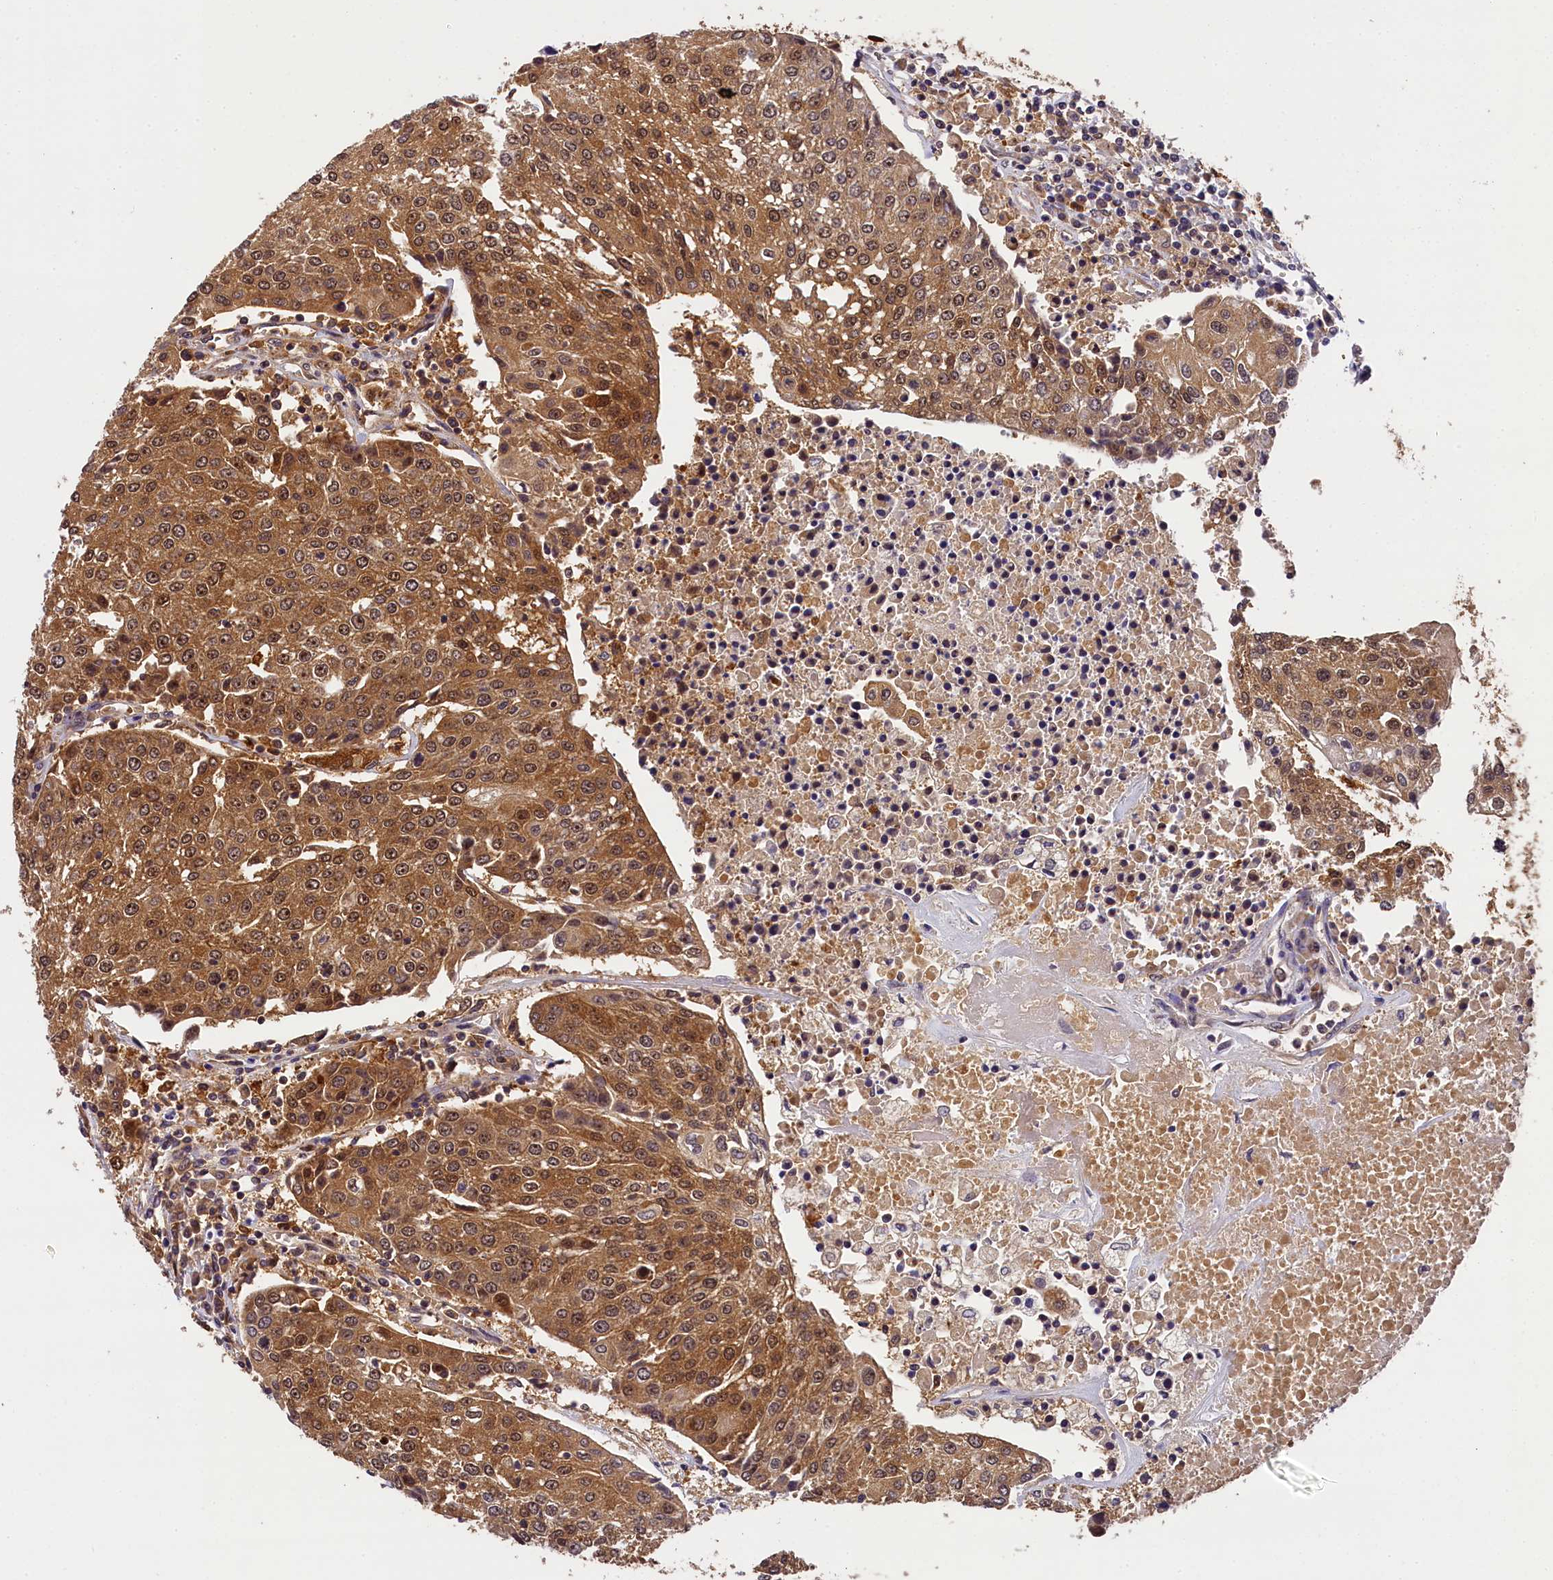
{"staining": {"intensity": "moderate", "quantity": ">75%", "location": "cytoplasmic/membranous,nuclear"}, "tissue": "urothelial cancer", "cell_type": "Tumor cells", "image_type": "cancer", "snomed": [{"axis": "morphology", "description": "Urothelial carcinoma, High grade"}, {"axis": "topography", "description": "Urinary bladder"}], "caption": "IHC staining of urothelial carcinoma (high-grade), which reveals medium levels of moderate cytoplasmic/membranous and nuclear positivity in about >75% of tumor cells indicating moderate cytoplasmic/membranous and nuclear protein expression. The staining was performed using DAB (brown) for protein detection and nuclei were counterstained in hematoxylin (blue).", "gene": "EIF6", "patient": {"sex": "female", "age": 85}}